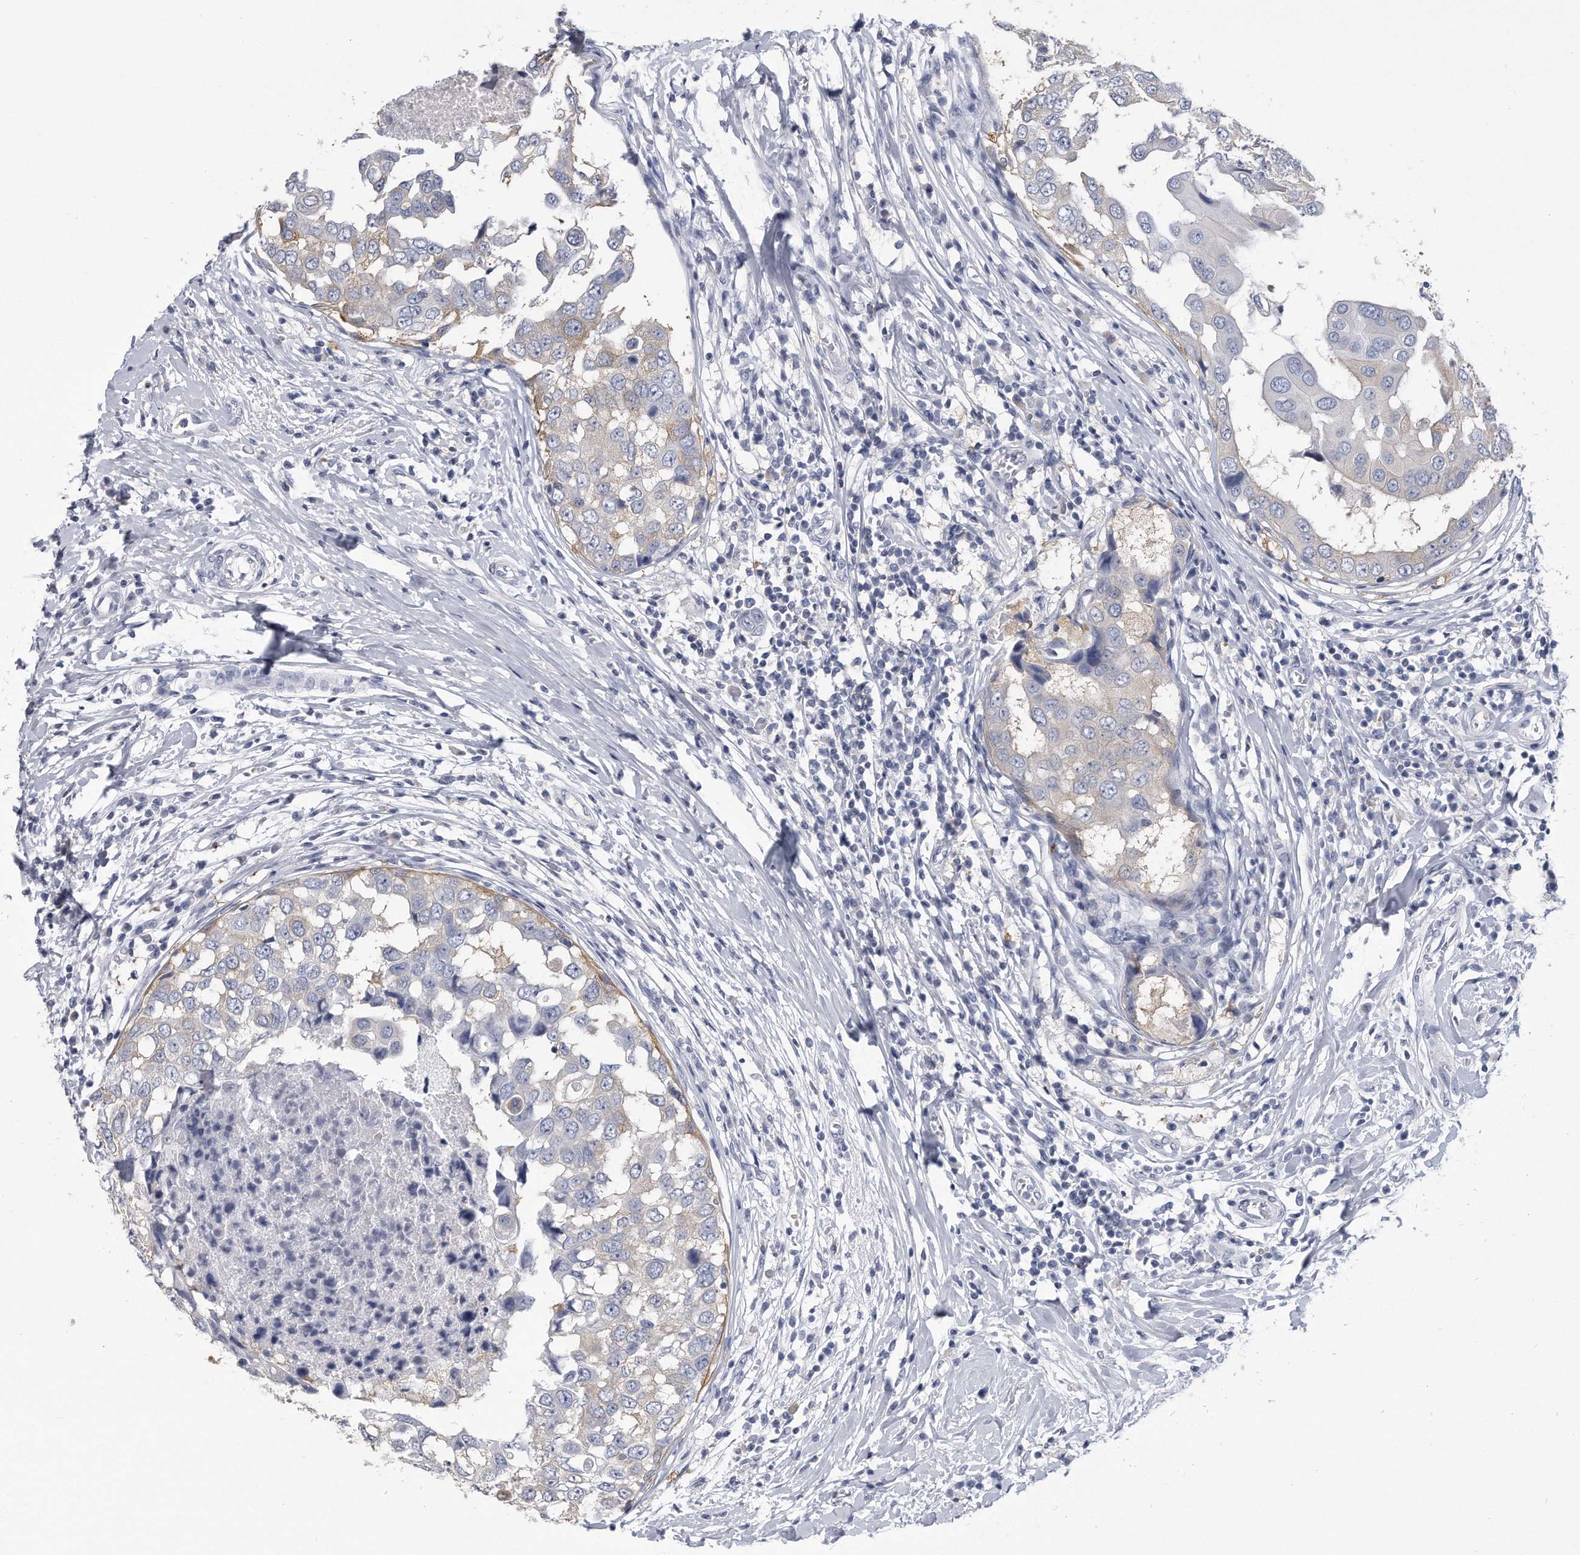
{"staining": {"intensity": "negative", "quantity": "none", "location": "none"}, "tissue": "breast cancer", "cell_type": "Tumor cells", "image_type": "cancer", "snomed": [{"axis": "morphology", "description": "Duct carcinoma"}, {"axis": "topography", "description": "Breast"}], "caption": "IHC image of neoplastic tissue: breast cancer stained with DAB exhibits no significant protein staining in tumor cells. (DAB IHC with hematoxylin counter stain).", "gene": "PYGB", "patient": {"sex": "female", "age": 27}}